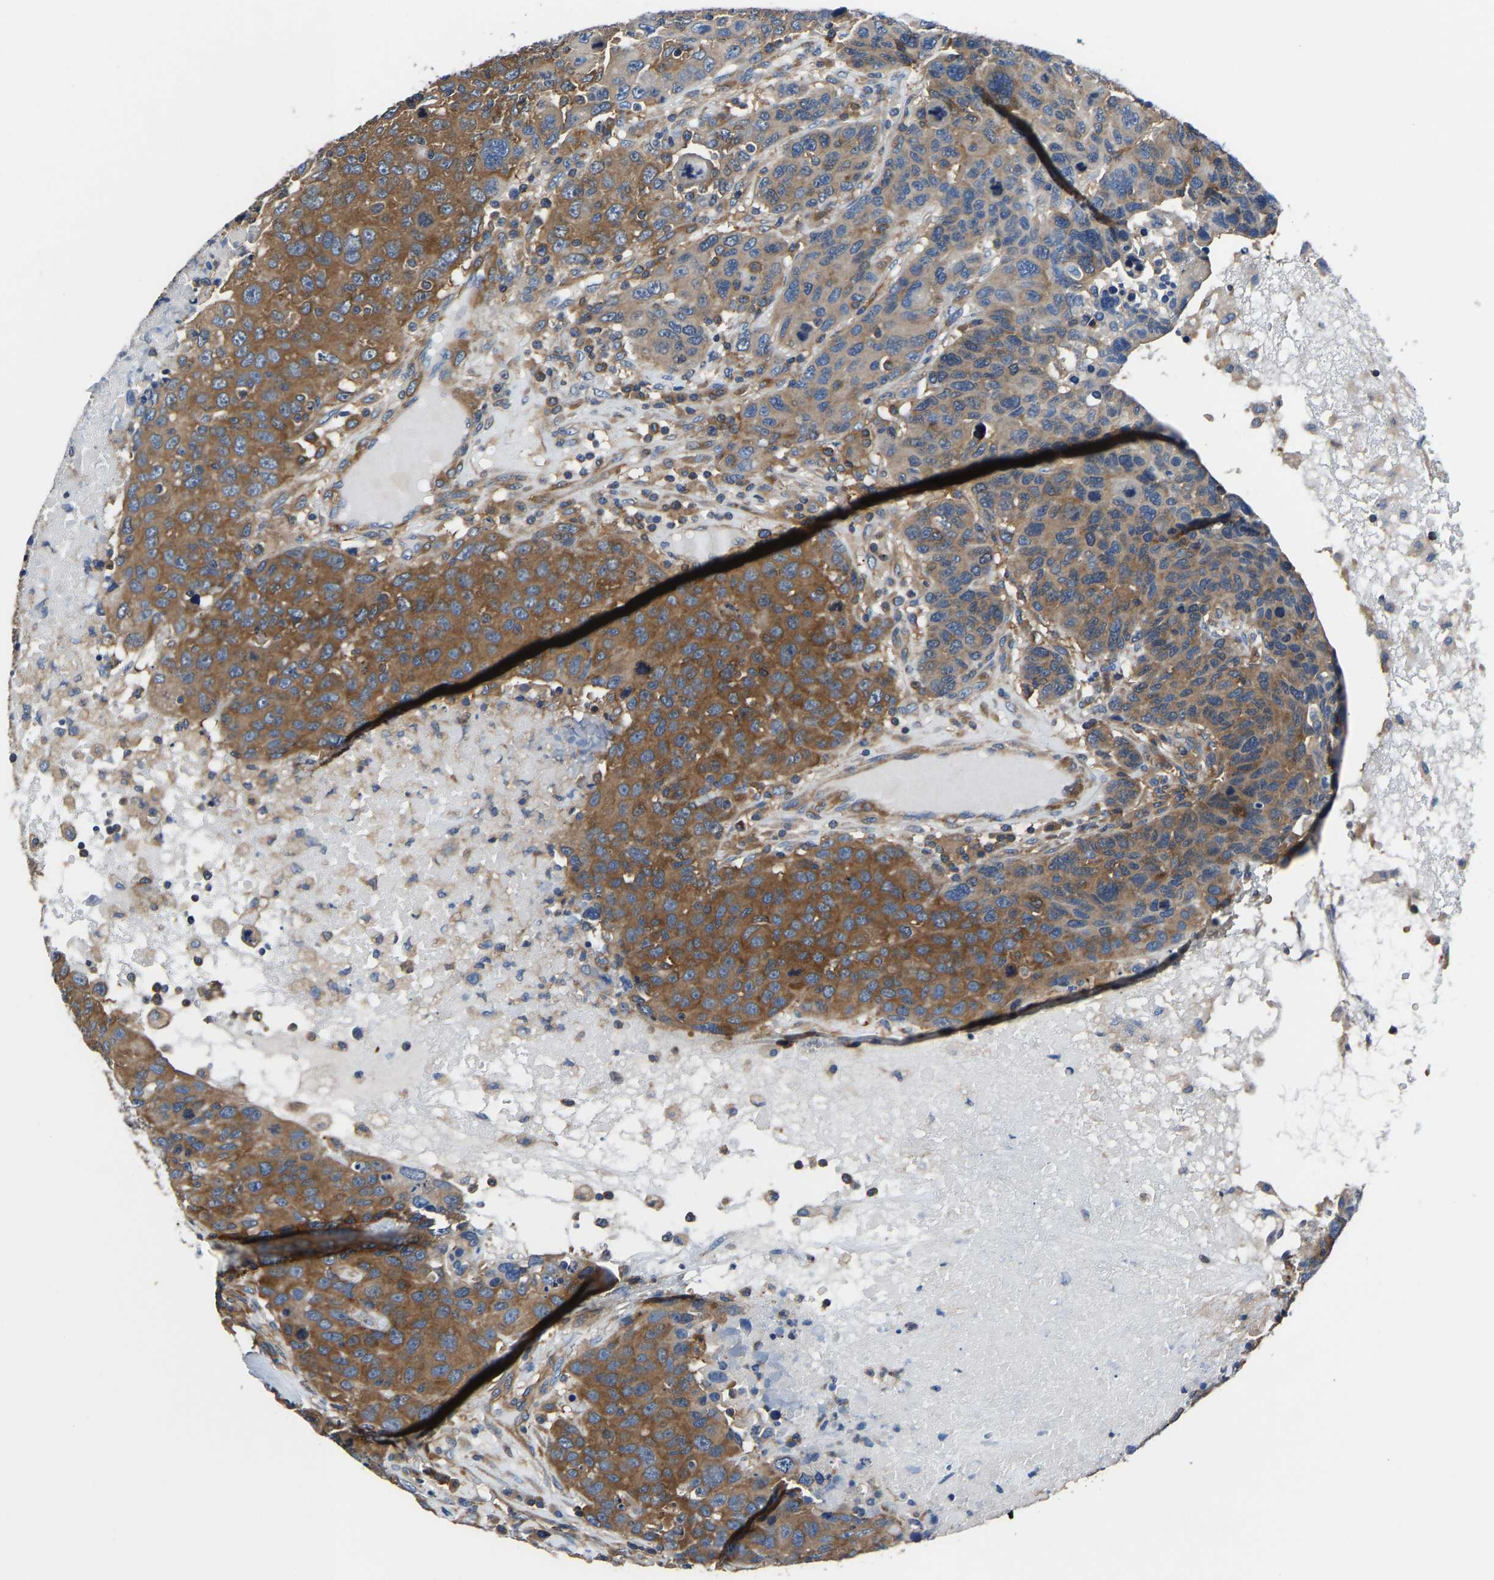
{"staining": {"intensity": "moderate", "quantity": ">75%", "location": "cytoplasmic/membranous"}, "tissue": "breast cancer", "cell_type": "Tumor cells", "image_type": "cancer", "snomed": [{"axis": "morphology", "description": "Duct carcinoma"}, {"axis": "topography", "description": "Breast"}], "caption": "Tumor cells show medium levels of moderate cytoplasmic/membranous expression in about >75% of cells in breast cancer (intraductal carcinoma).", "gene": "PRKAR1A", "patient": {"sex": "female", "age": 37}}